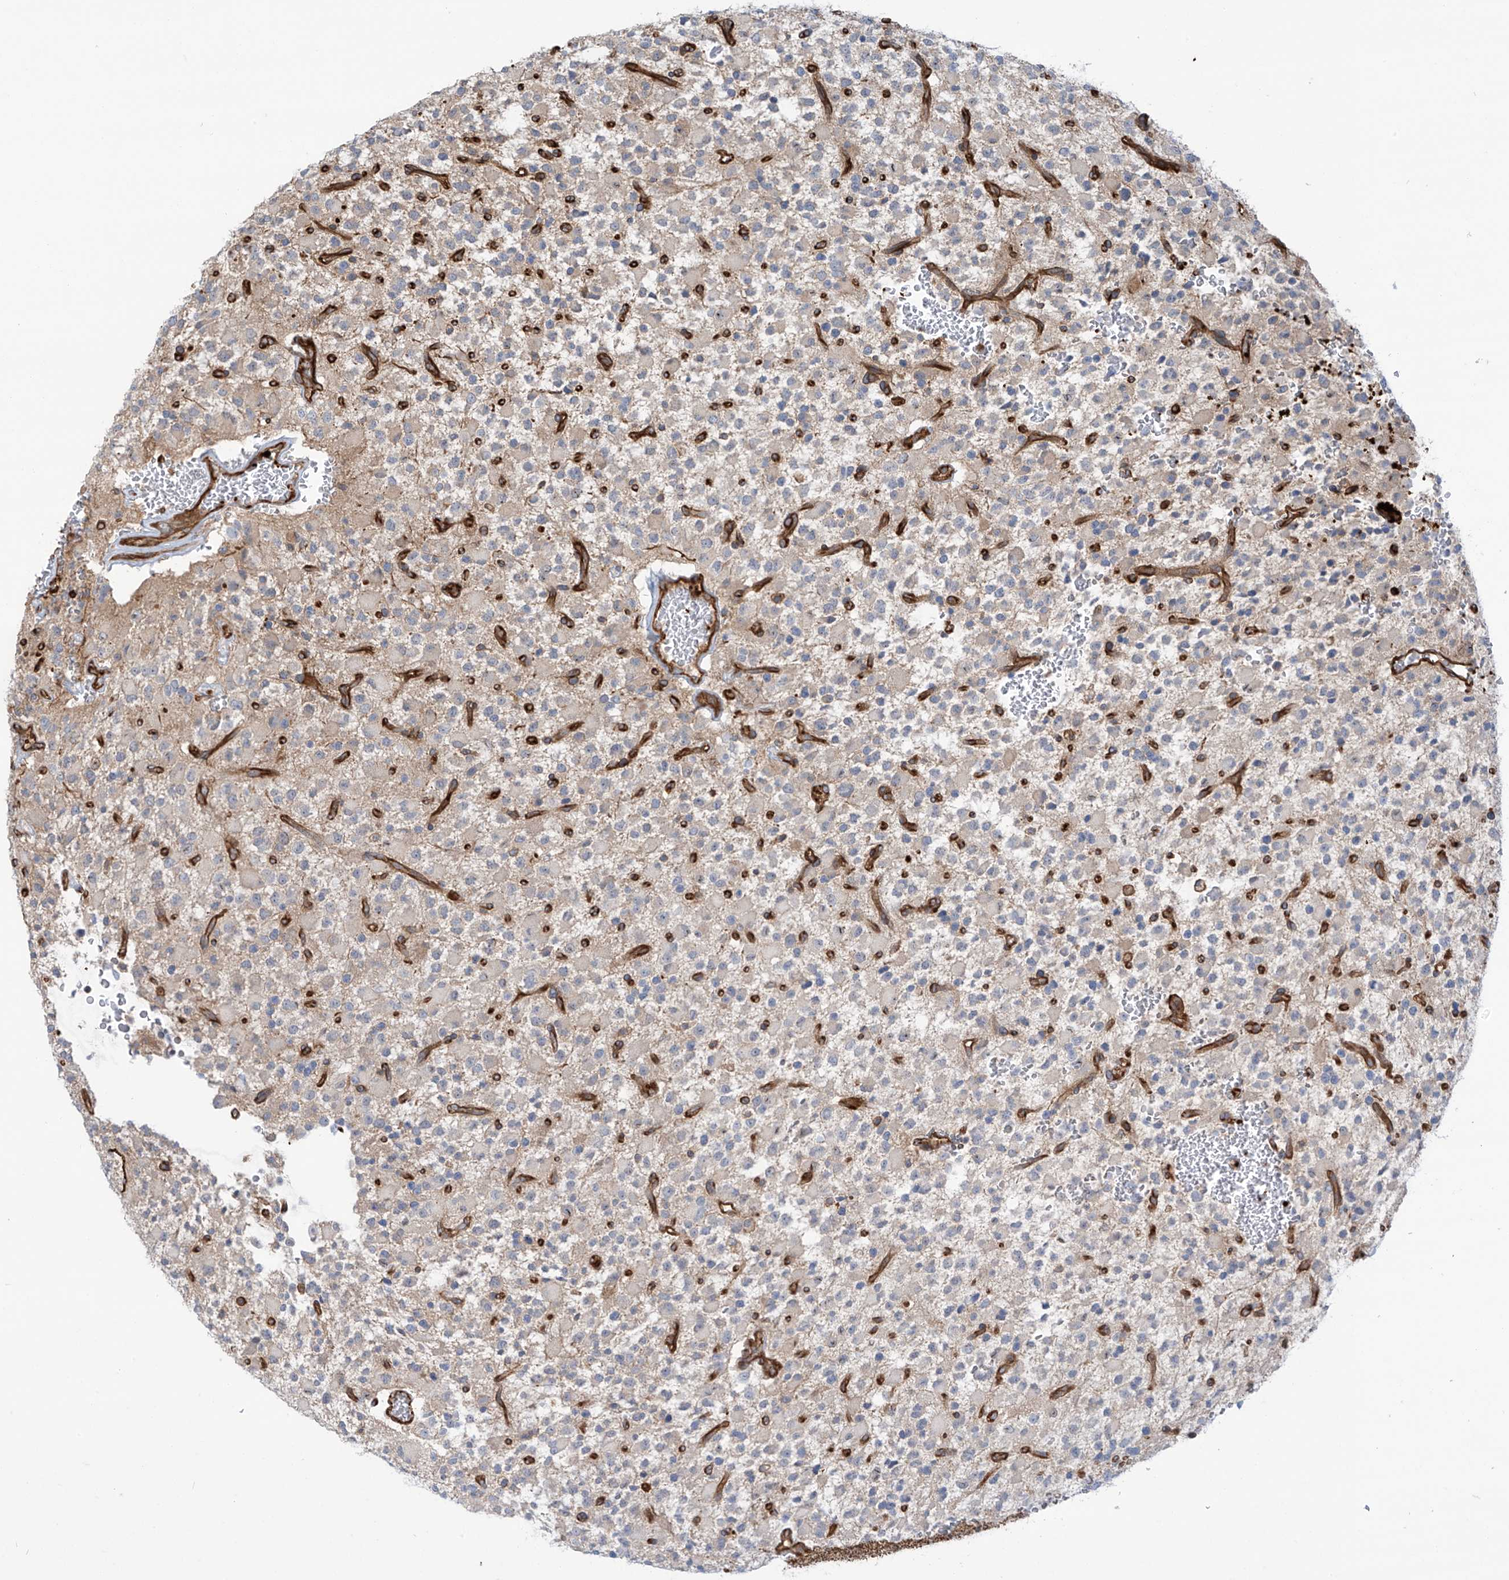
{"staining": {"intensity": "negative", "quantity": "none", "location": "none"}, "tissue": "glioma", "cell_type": "Tumor cells", "image_type": "cancer", "snomed": [{"axis": "morphology", "description": "Glioma, malignant, High grade"}, {"axis": "topography", "description": "Brain"}], "caption": "This is a histopathology image of immunohistochemistry staining of glioma, which shows no staining in tumor cells. (IHC, brightfield microscopy, high magnification).", "gene": "SLC9A2", "patient": {"sex": "male", "age": 34}}